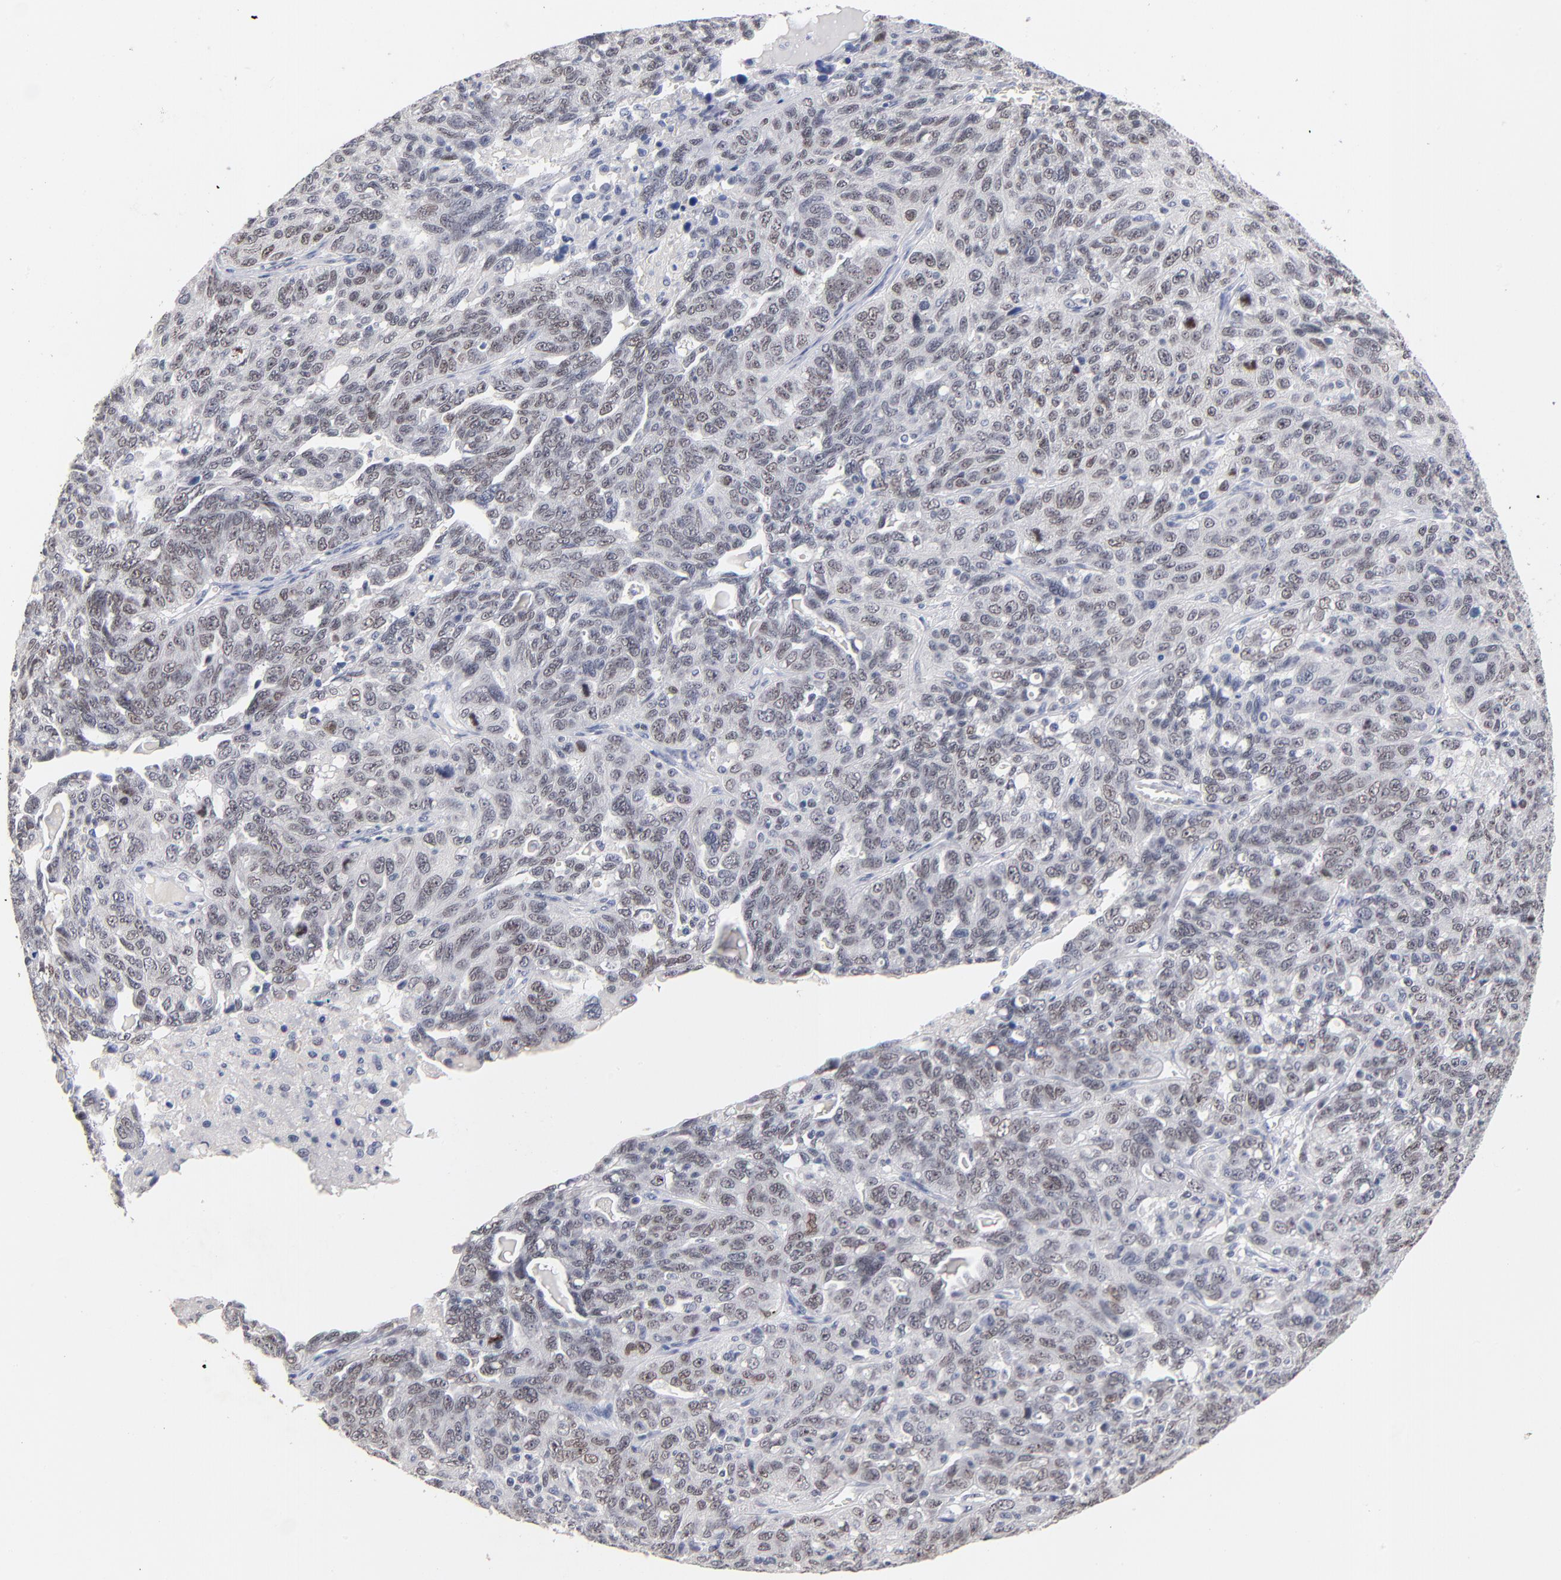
{"staining": {"intensity": "weak", "quantity": "25%-75%", "location": "nuclear"}, "tissue": "ovarian cancer", "cell_type": "Tumor cells", "image_type": "cancer", "snomed": [{"axis": "morphology", "description": "Cystadenocarcinoma, serous, NOS"}, {"axis": "topography", "description": "Ovary"}], "caption": "This is an image of immunohistochemistry (IHC) staining of serous cystadenocarcinoma (ovarian), which shows weak positivity in the nuclear of tumor cells.", "gene": "ORC2", "patient": {"sex": "female", "age": 71}}